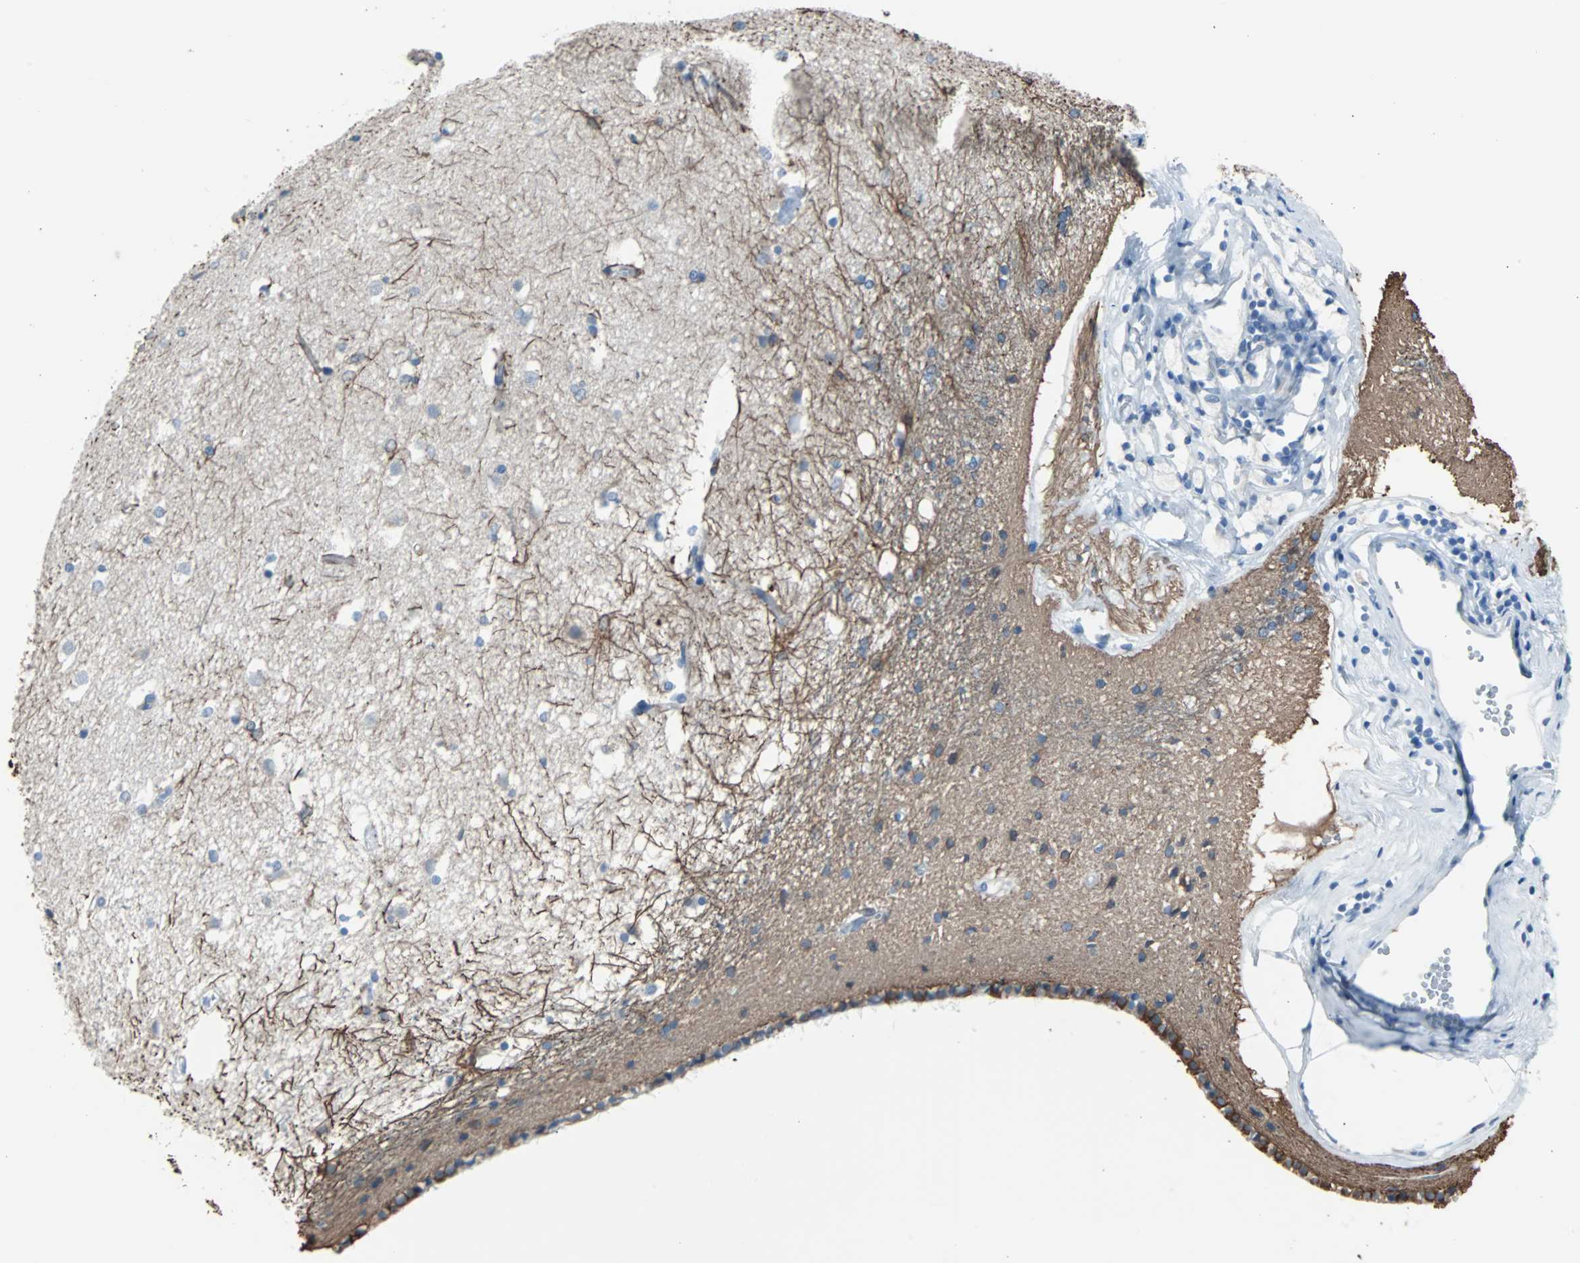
{"staining": {"intensity": "weak", "quantity": "<25%", "location": "cytoplasmic/membranous"}, "tissue": "caudate", "cell_type": "Glial cells", "image_type": "normal", "snomed": [{"axis": "morphology", "description": "Normal tissue, NOS"}, {"axis": "topography", "description": "Lateral ventricle wall"}], "caption": "A high-resolution photomicrograph shows immunohistochemistry (IHC) staining of unremarkable caudate, which shows no significant staining in glial cells.", "gene": "KRT7", "patient": {"sex": "female", "age": 19}}